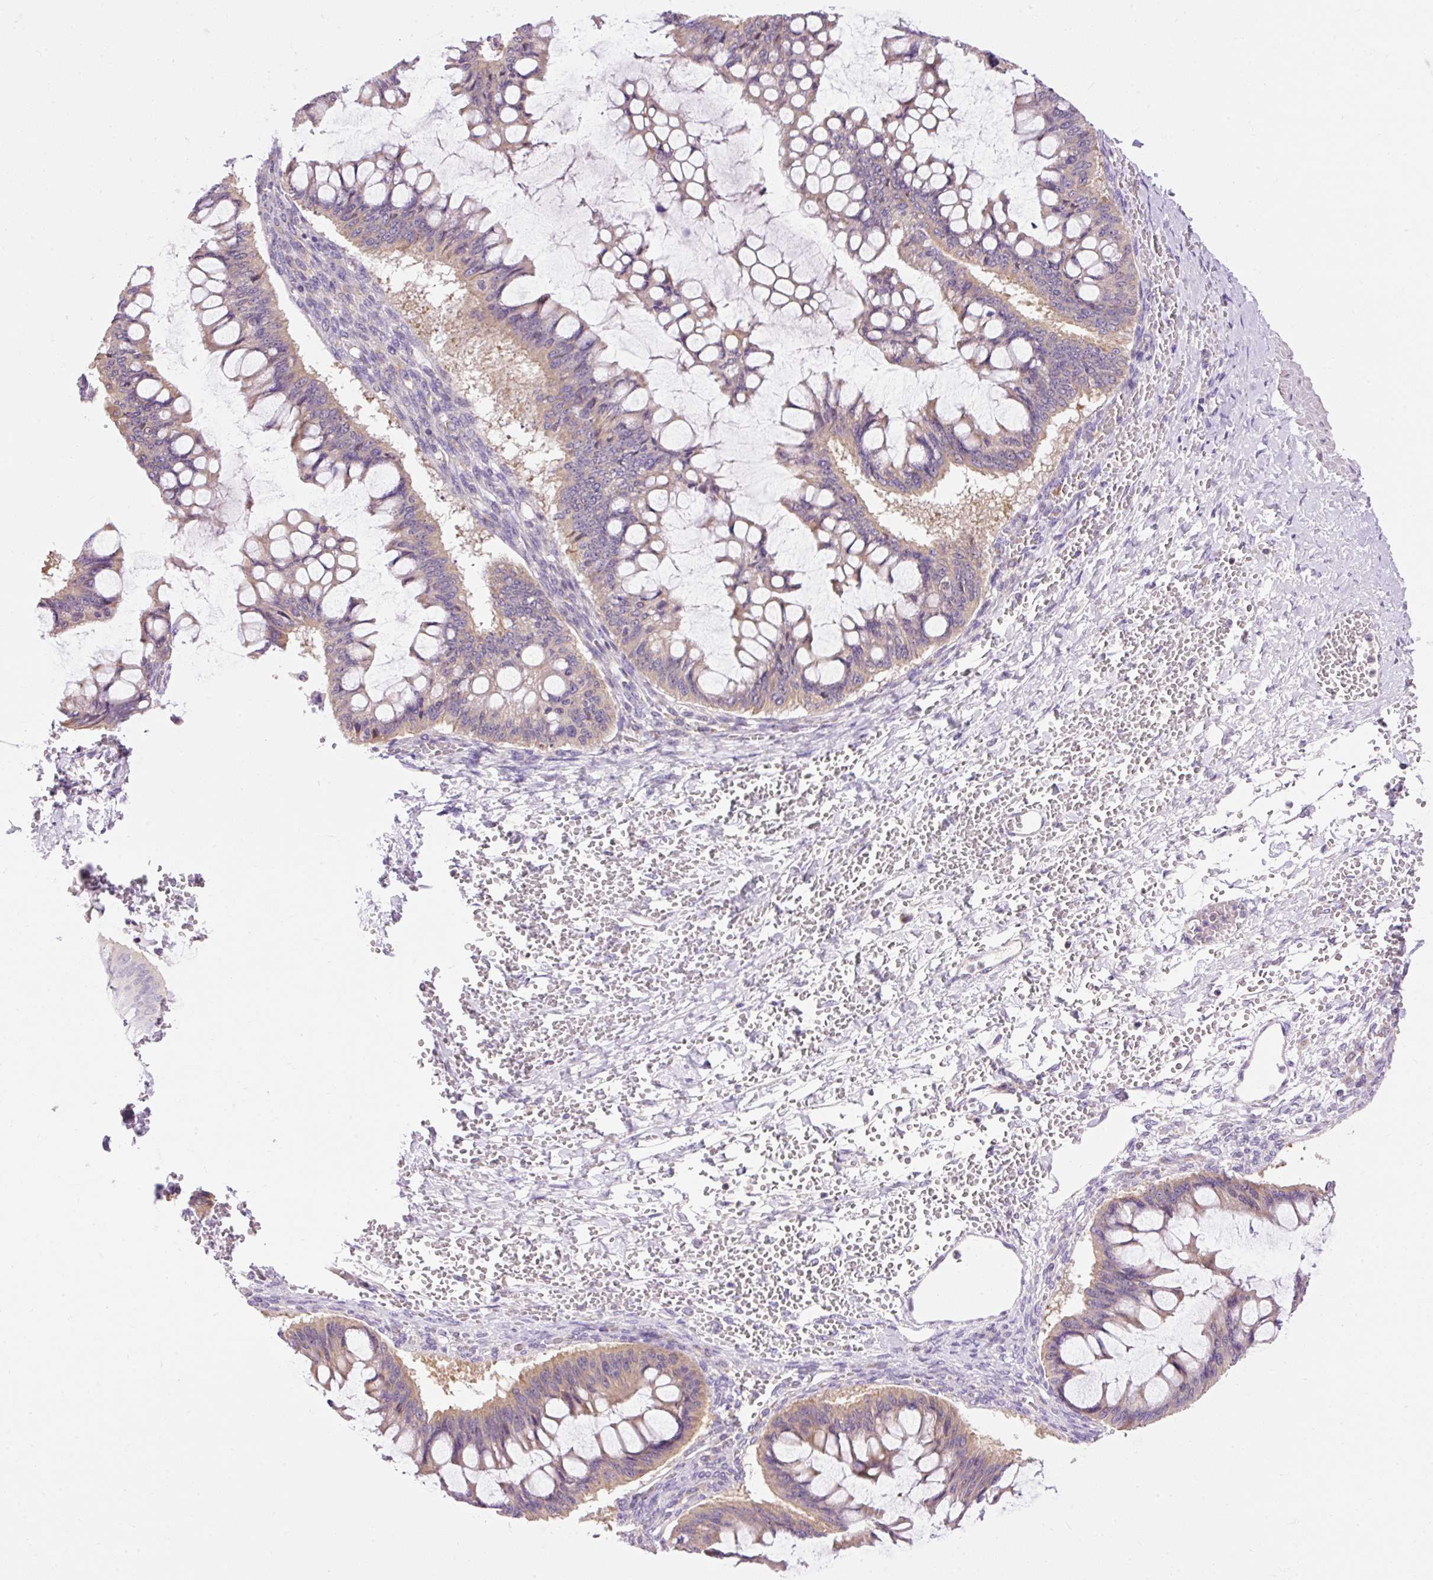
{"staining": {"intensity": "weak", "quantity": "25%-75%", "location": "cytoplasmic/membranous"}, "tissue": "ovarian cancer", "cell_type": "Tumor cells", "image_type": "cancer", "snomed": [{"axis": "morphology", "description": "Cystadenocarcinoma, mucinous, NOS"}, {"axis": "topography", "description": "Ovary"}], "caption": "Tumor cells show weak cytoplasmic/membranous positivity in approximately 25%-75% of cells in mucinous cystadenocarcinoma (ovarian).", "gene": "IMMT", "patient": {"sex": "female", "age": 73}}